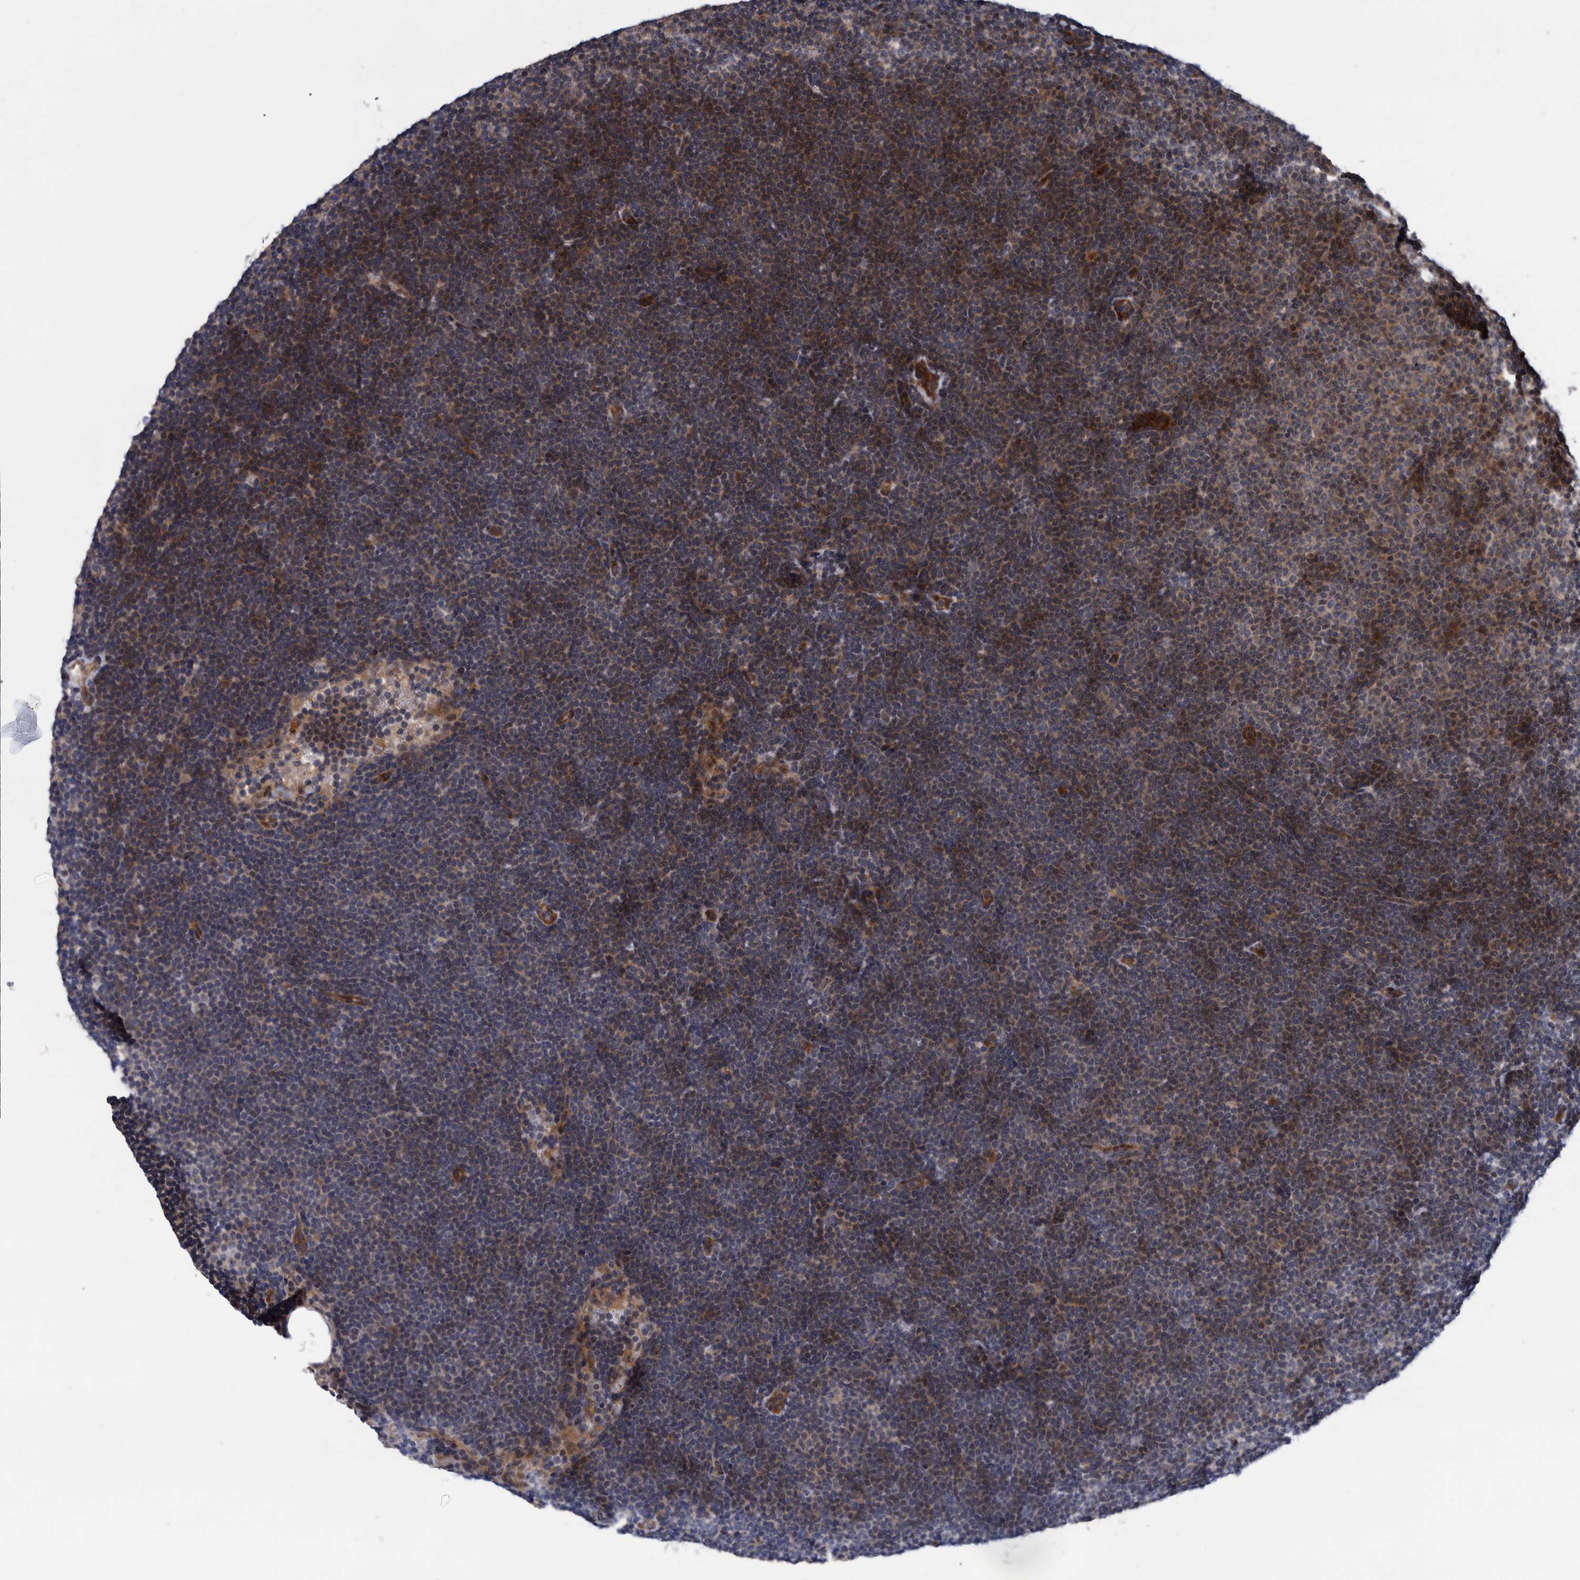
{"staining": {"intensity": "weak", "quantity": ">75%", "location": "cytoplasmic/membranous"}, "tissue": "lymphoma", "cell_type": "Tumor cells", "image_type": "cancer", "snomed": [{"axis": "morphology", "description": "Malignant lymphoma, non-Hodgkin's type, Low grade"}, {"axis": "topography", "description": "Lymph node"}], "caption": "High-magnification brightfield microscopy of lymphoma stained with DAB (3,3'-diaminobenzidine) (brown) and counterstained with hematoxylin (blue). tumor cells exhibit weak cytoplasmic/membranous expression is identified in approximately>75% of cells.", "gene": "GRPEL2", "patient": {"sex": "female", "age": 53}}